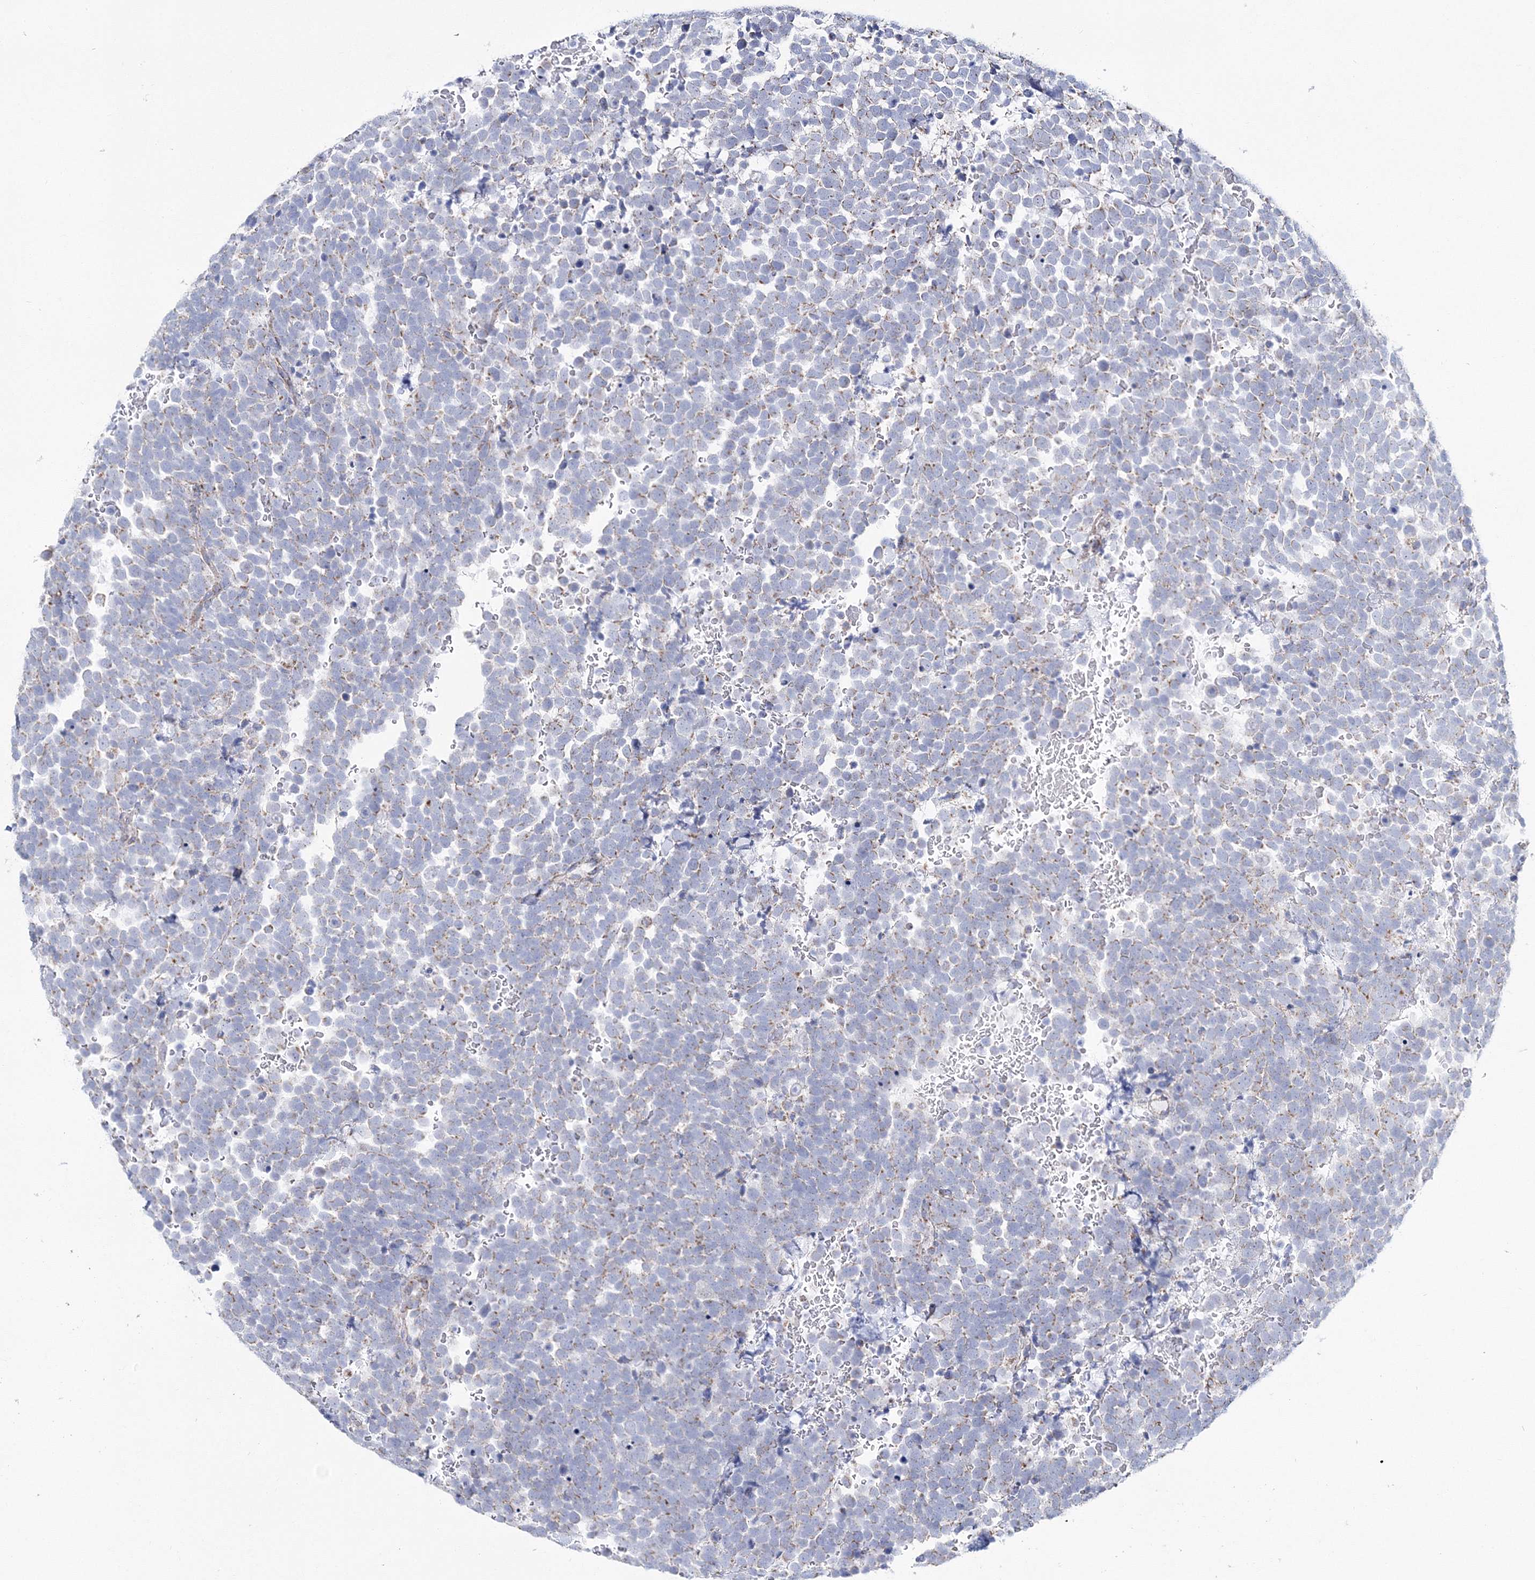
{"staining": {"intensity": "weak", "quantity": "25%-75%", "location": "cytoplasmic/membranous"}, "tissue": "urothelial cancer", "cell_type": "Tumor cells", "image_type": "cancer", "snomed": [{"axis": "morphology", "description": "Urothelial carcinoma, High grade"}, {"axis": "topography", "description": "Urinary bladder"}], "caption": "Immunohistochemistry (IHC) photomicrograph of urothelial carcinoma (high-grade) stained for a protein (brown), which exhibits low levels of weak cytoplasmic/membranous positivity in approximately 25%-75% of tumor cells.", "gene": "HIBCH", "patient": {"sex": "female", "age": 82}}